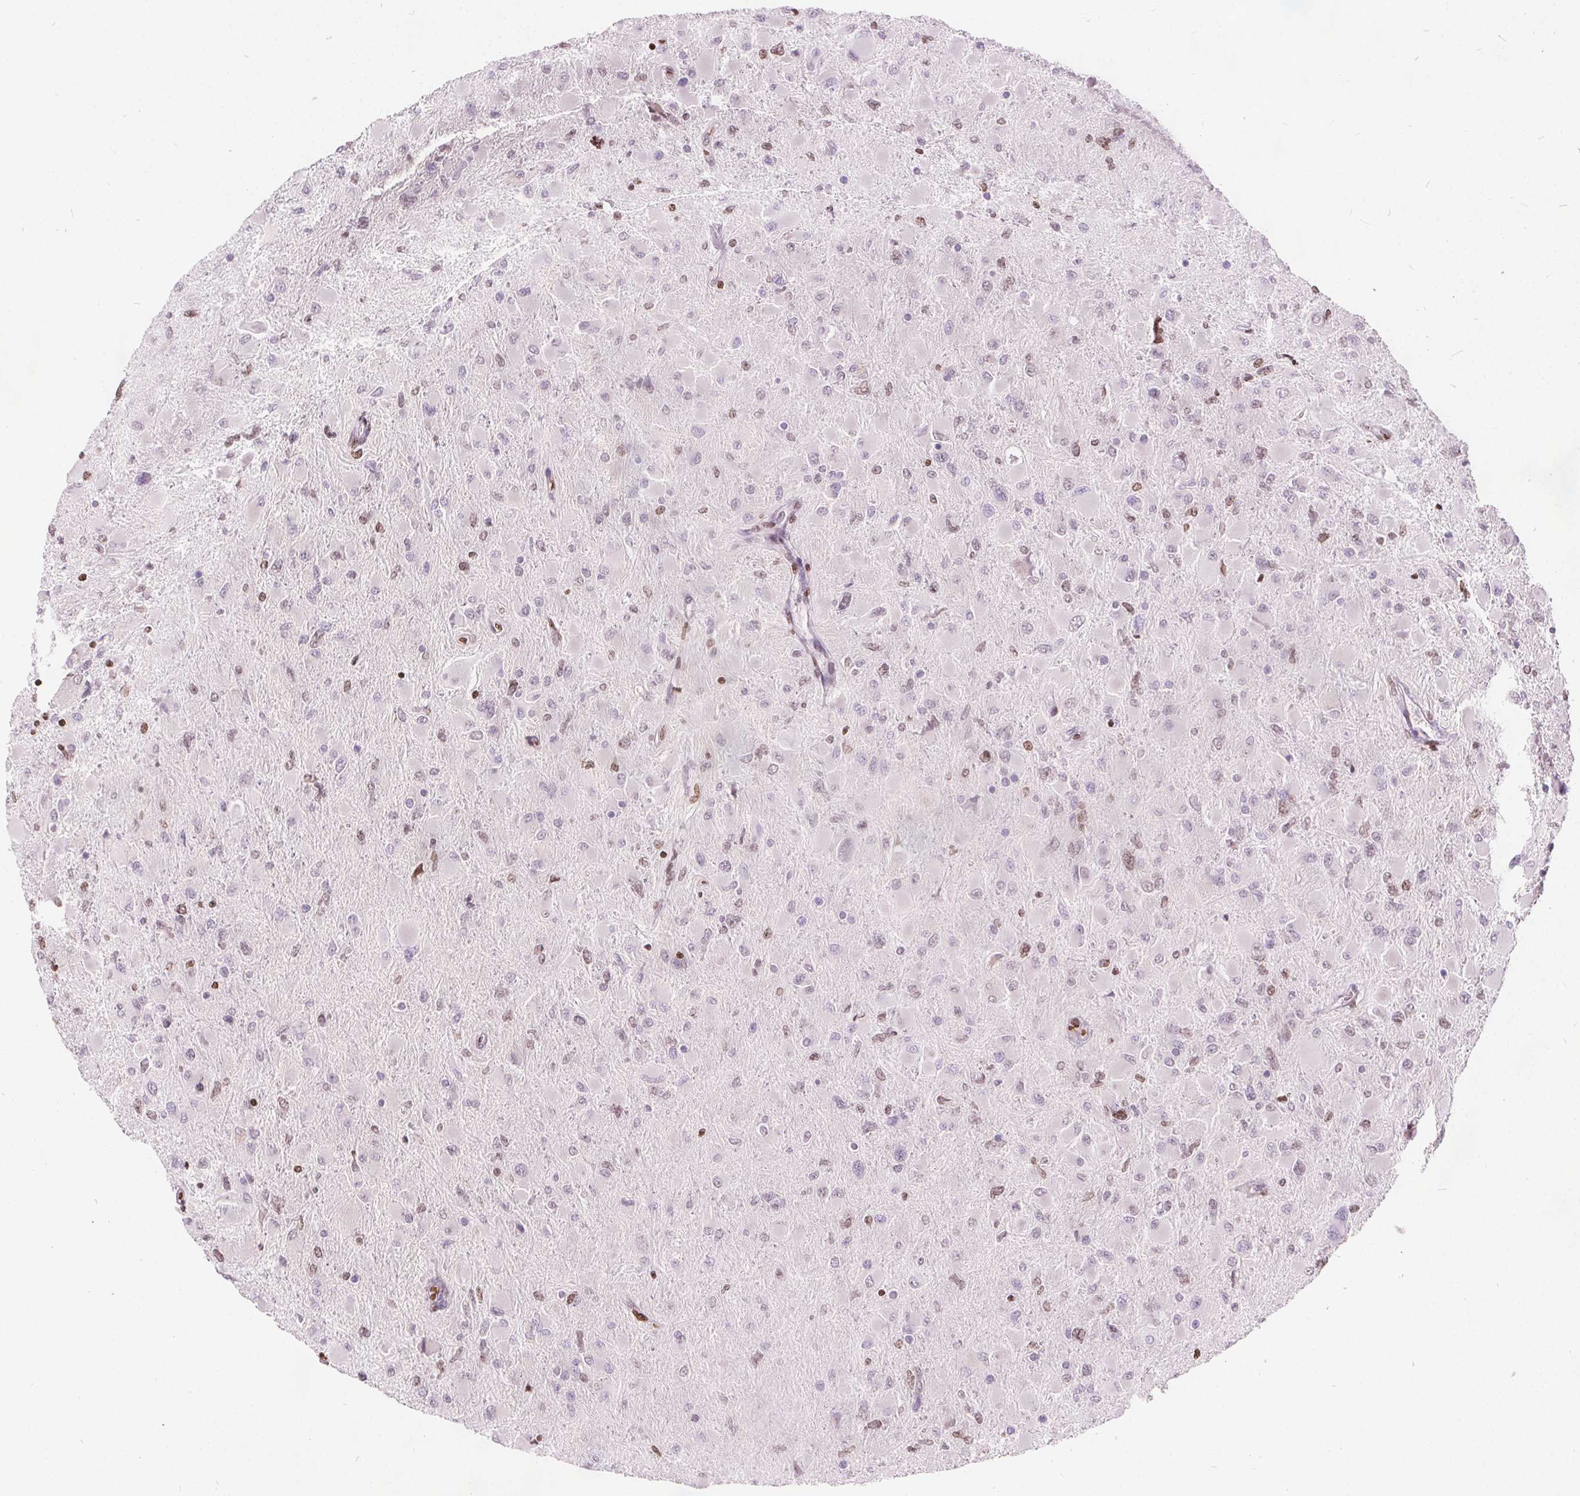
{"staining": {"intensity": "negative", "quantity": "none", "location": "none"}, "tissue": "glioma", "cell_type": "Tumor cells", "image_type": "cancer", "snomed": [{"axis": "morphology", "description": "Glioma, malignant, High grade"}, {"axis": "topography", "description": "Cerebral cortex"}], "caption": "DAB (3,3'-diaminobenzidine) immunohistochemical staining of glioma reveals no significant staining in tumor cells. (DAB (3,3'-diaminobenzidine) IHC visualized using brightfield microscopy, high magnification).", "gene": "ISLR2", "patient": {"sex": "female", "age": 36}}